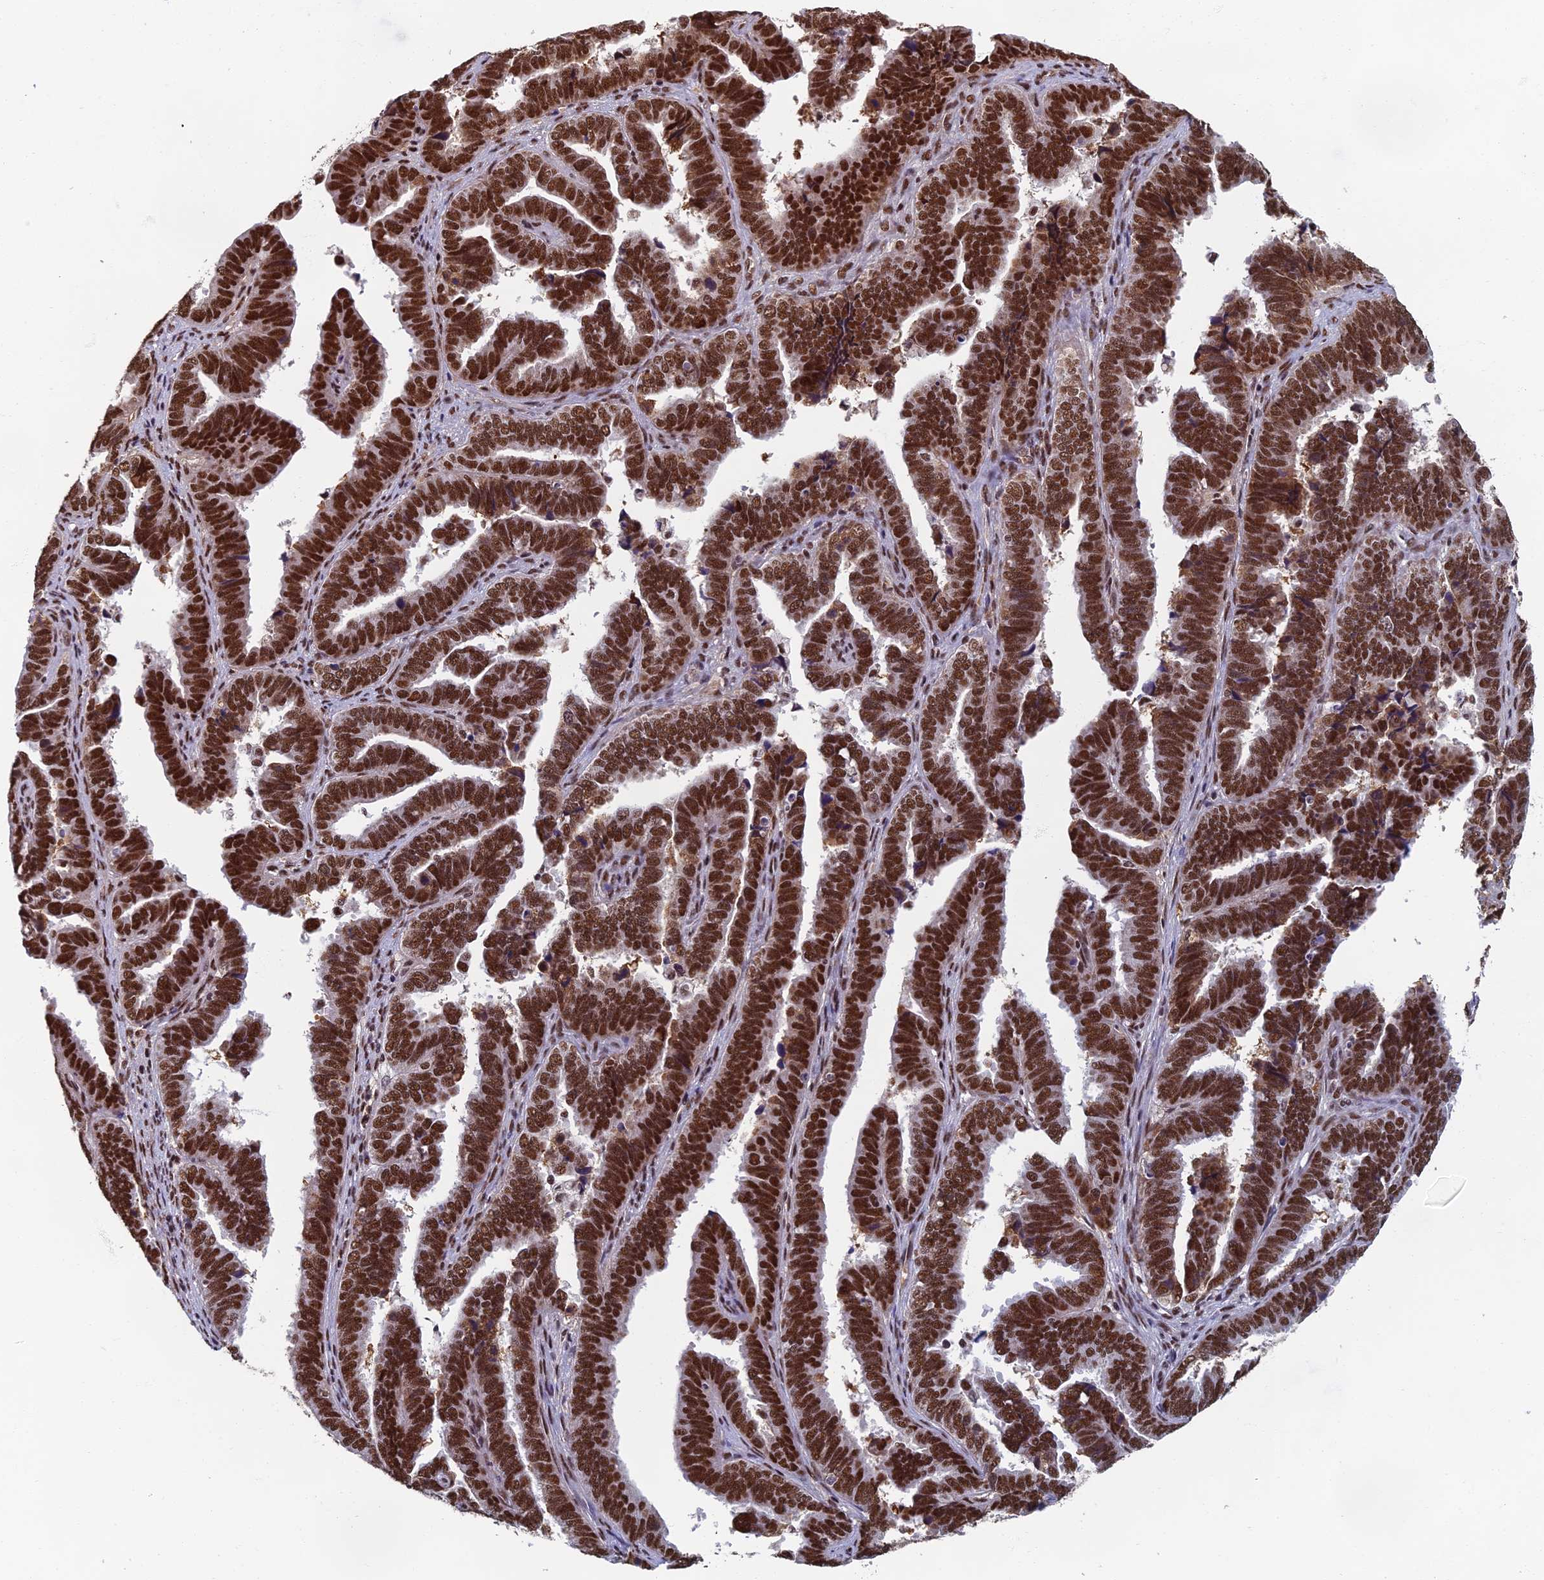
{"staining": {"intensity": "strong", "quantity": ">75%", "location": "nuclear"}, "tissue": "endometrial cancer", "cell_type": "Tumor cells", "image_type": "cancer", "snomed": [{"axis": "morphology", "description": "Adenocarcinoma, NOS"}, {"axis": "topography", "description": "Endometrium"}], "caption": "This is an image of immunohistochemistry staining of endometrial cancer (adenocarcinoma), which shows strong staining in the nuclear of tumor cells.", "gene": "TAF13", "patient": {"sex": "female", "age": 75}}